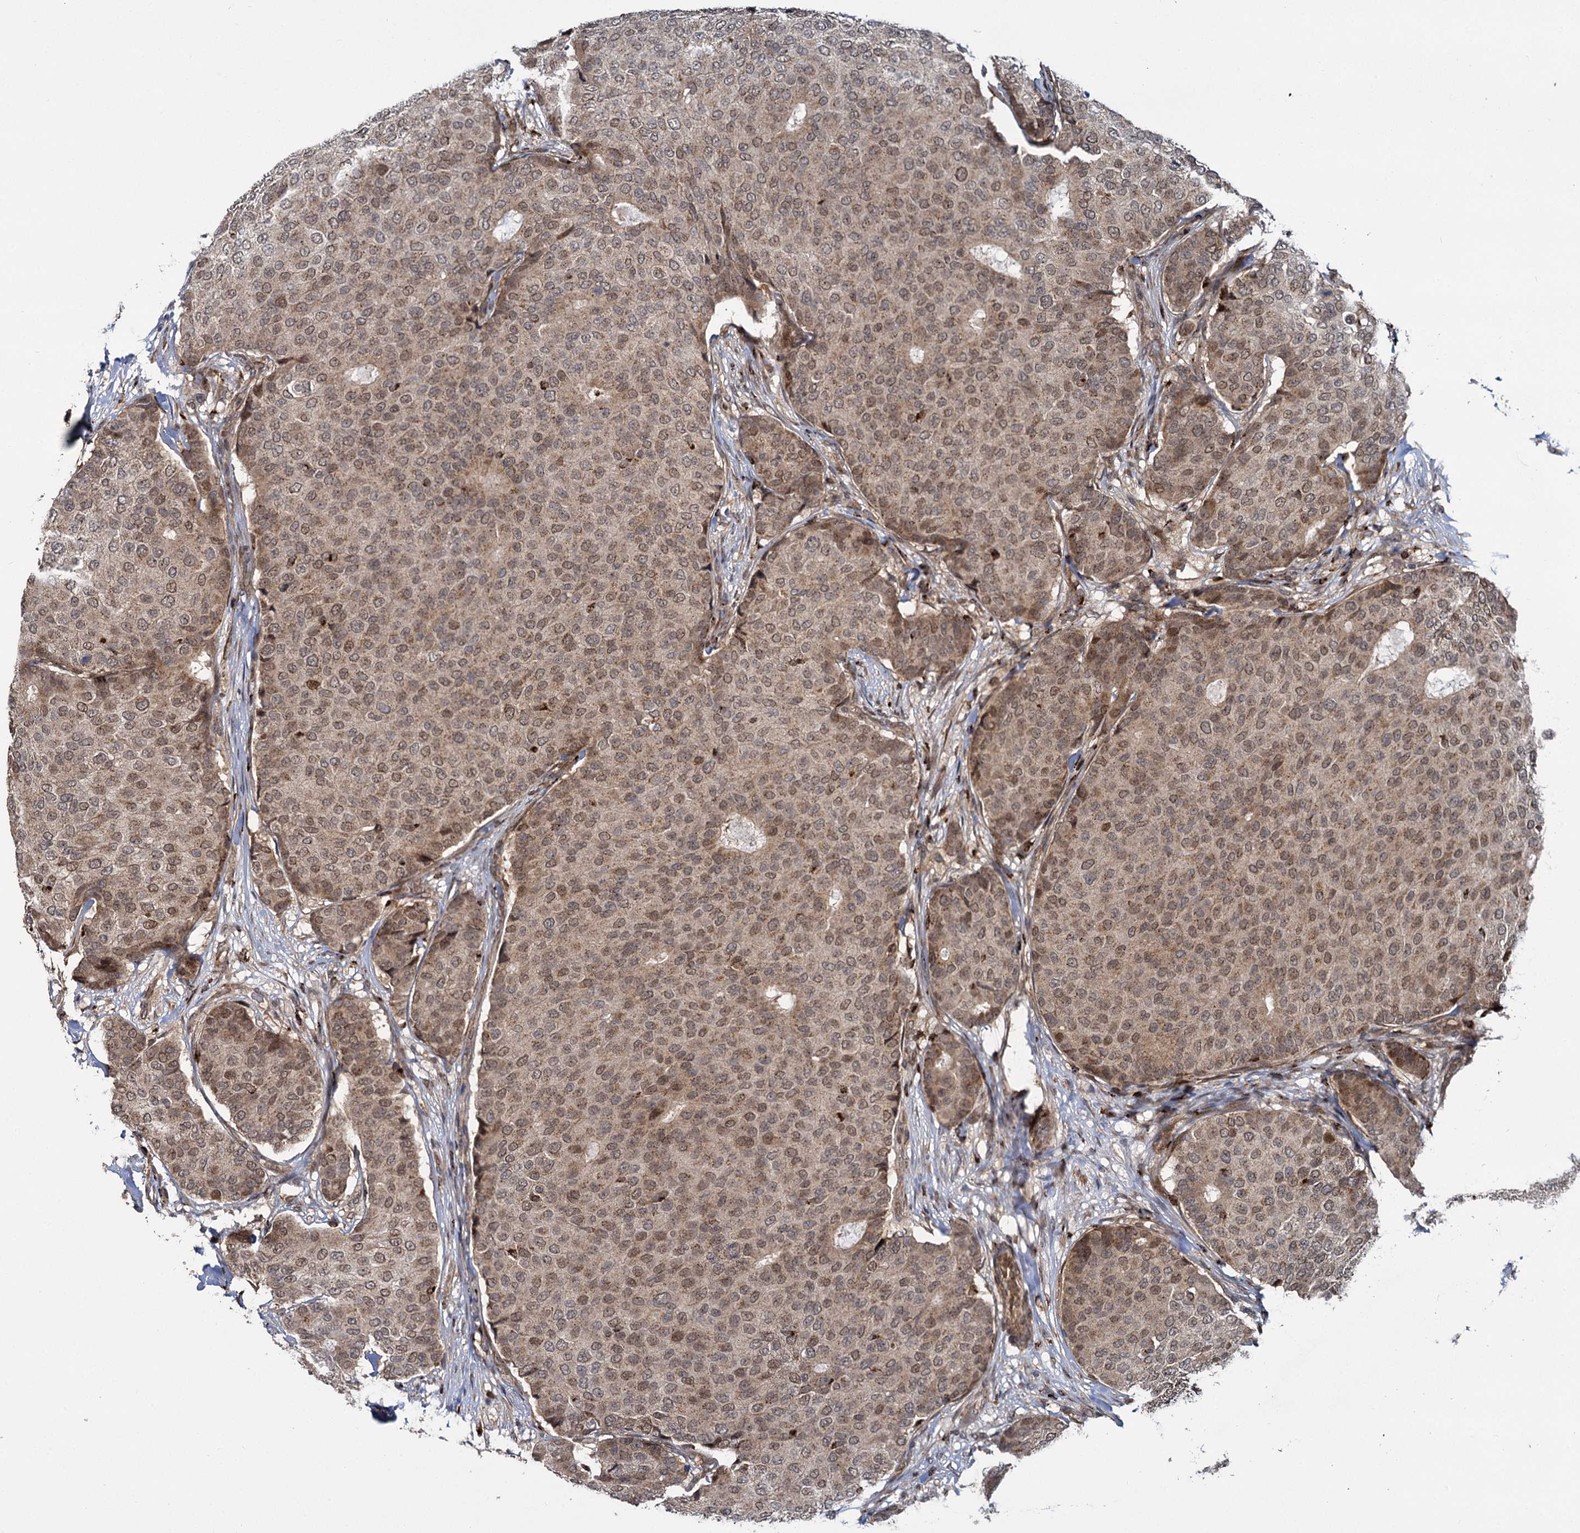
{"staining": {"intensity": "moderate", "quantity": ">75%", "location": "cytoplasmic/membranous,nuclear"}, "tissue": "breast cancer", "cell_type": "Tumor cells", "image_type": "cancer", "snomed": [{"axis": "morphology", "description": "Duct carcinoma"}, {"axis": "topography", "description": "Breast"}], "caption": "The photomicrograph exhibits staining of breast invasive ductal carcinoma, revealing moderate cytoplasmic/membranous and nuclear protein expression (brown color) within tumor cells.", "gene": "GAL3ST4", "patient": {"sex": "female", "age": 75}}